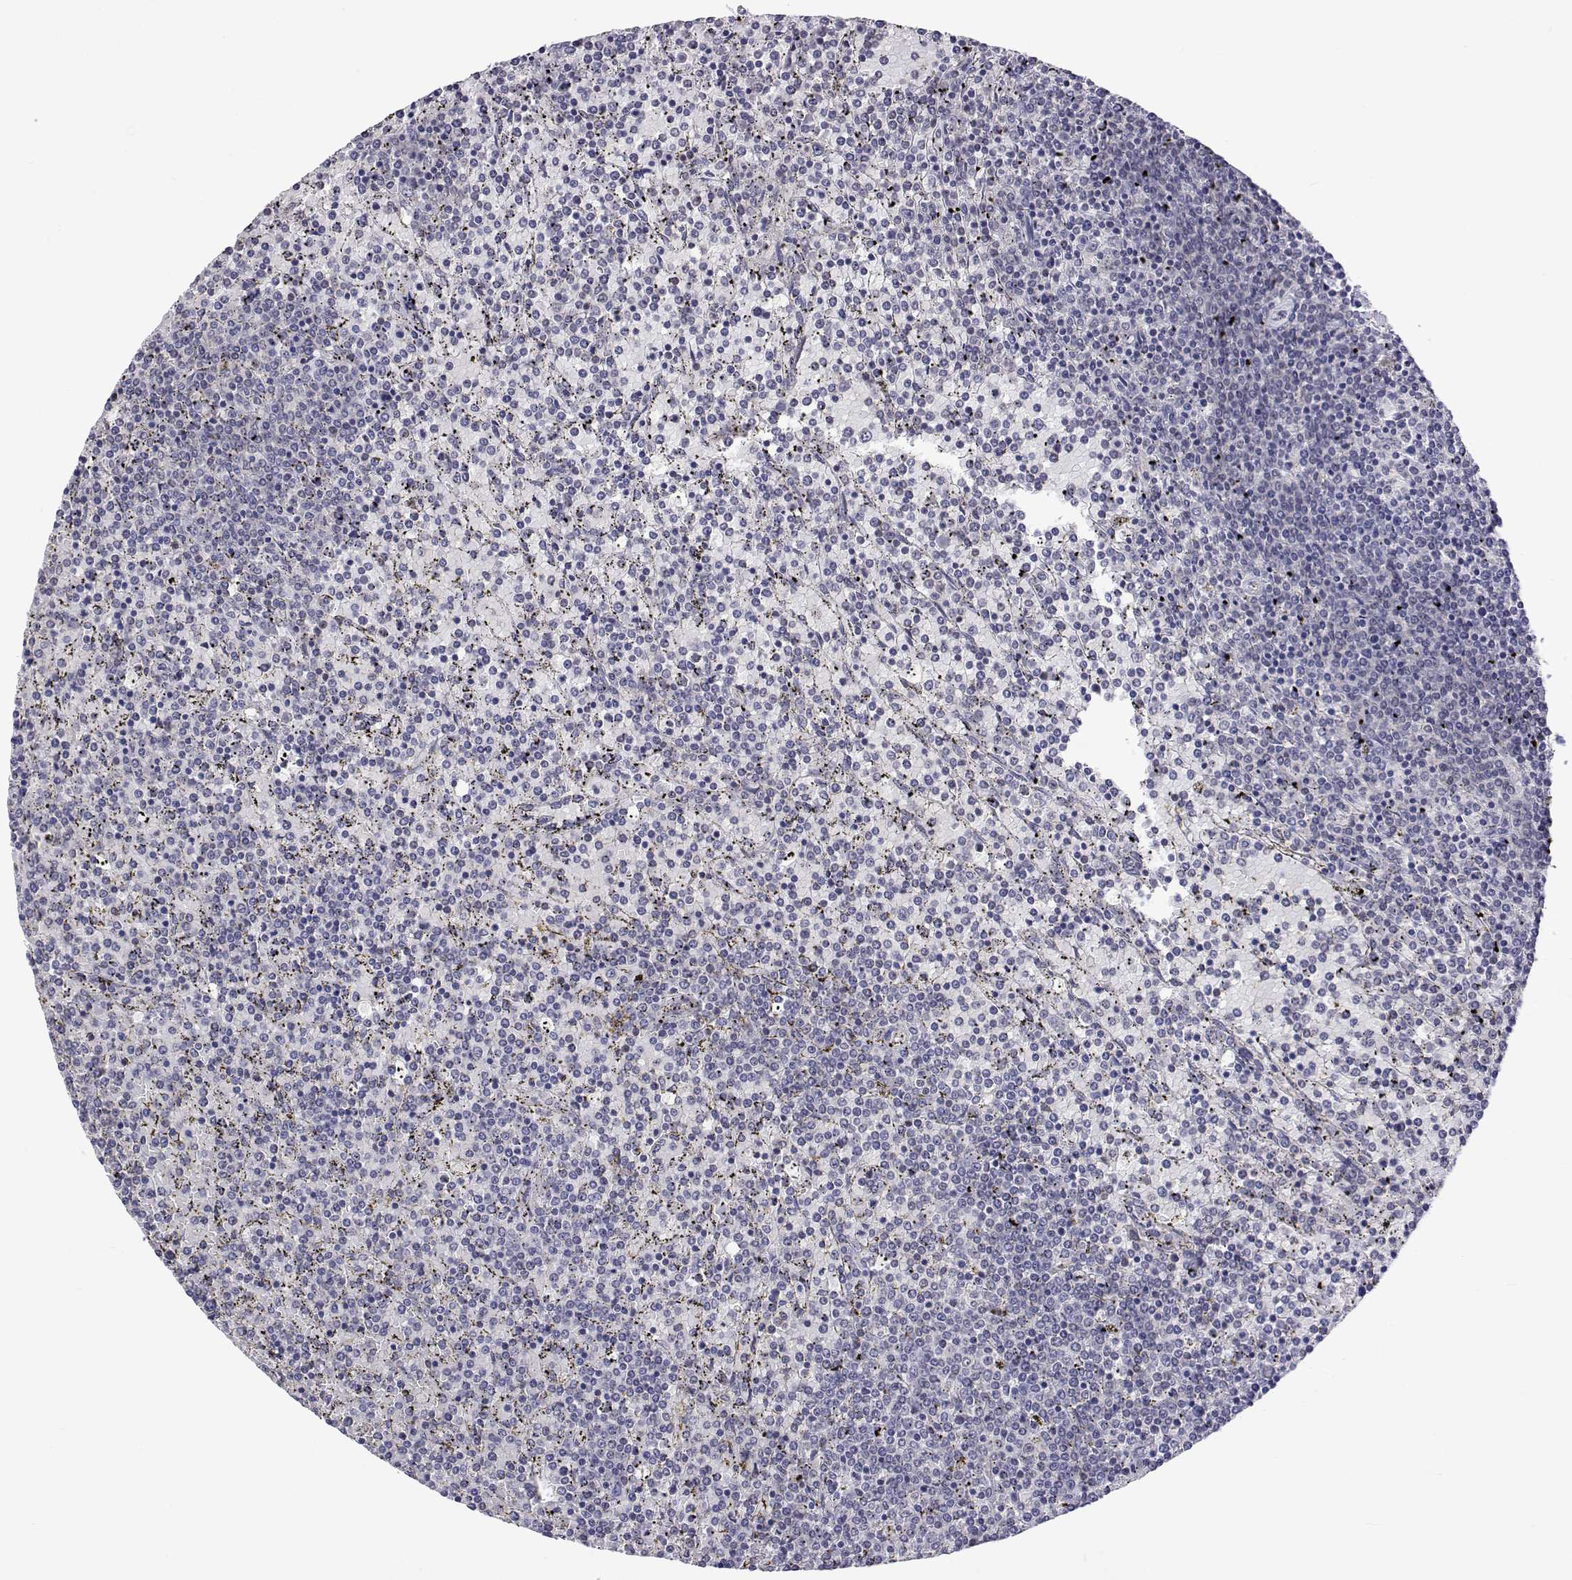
{"staining": {"intensity": "negative", "quantity": "none", "location": "none"}, "tissue": "lymphoma", "cell_type": "Tumor cells", "image_type": "cancer", "snomed": [{"axis": "morphology", "description": "Malignant lymphoma, non-Hodgkin's type, Low grade"}, {"axis": "topography", "description": "Spleen"}], "caption": "Immunohistochemistry (IHC) image of malignant lymphoma, non-Hodgkin's type (low-grade) stained for a protein (brown), which shows no expression in tumor cells.", "gene": "HNRNPA0", "patient": {"sex": "female", "age": 77}}